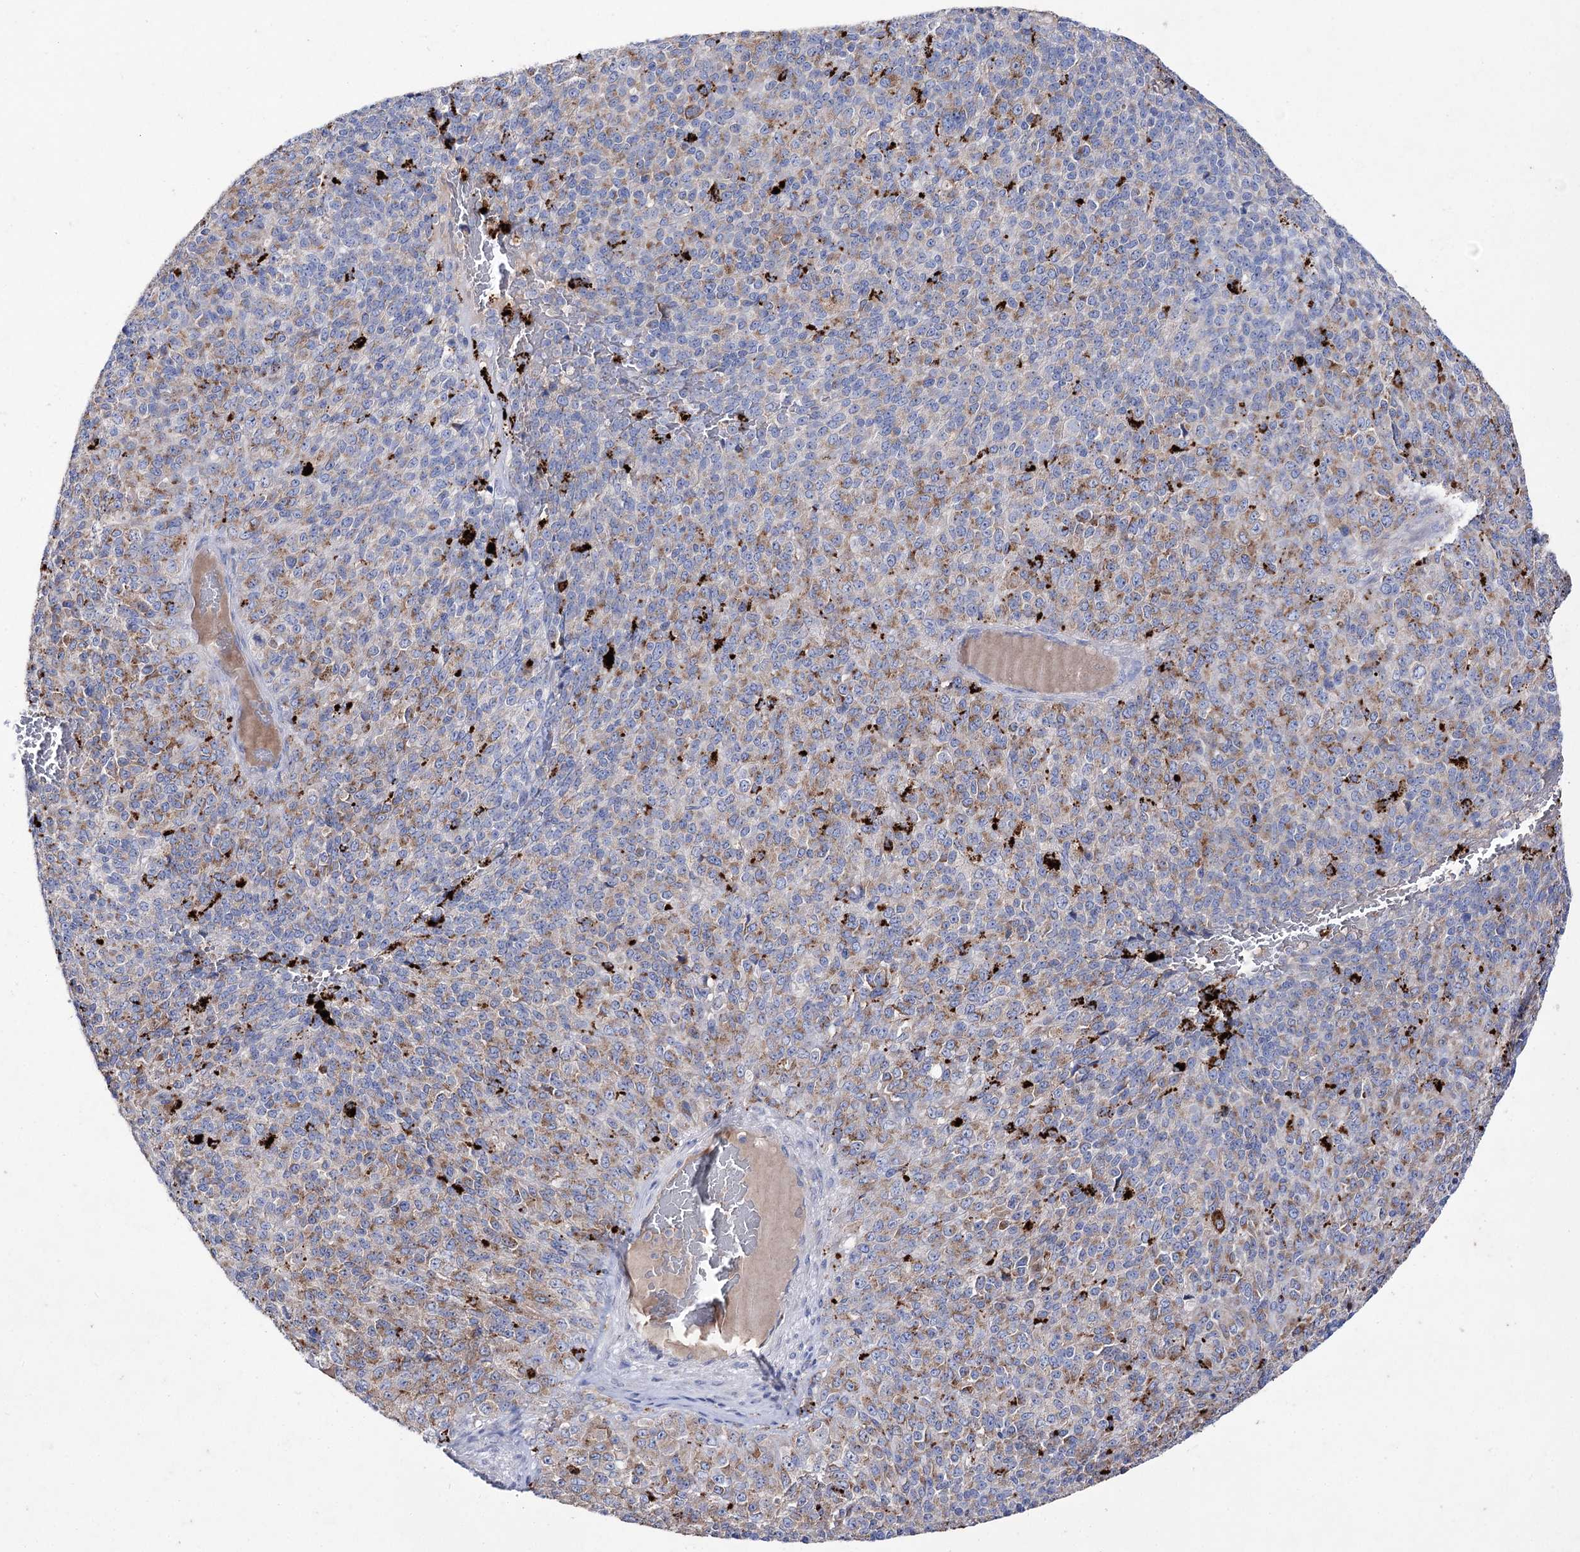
{"staining": {"intensity": "moderate", "quantity": "25%-75%", "location": "cytoplasmic/membranous"}, "tissue": "melanoma", "cell_type": "Tumor cells", "image_type": "cancer", "snomed": [{"axis": "morphology", "description": "Malignant melanoma, Metastatic site"}, {"axis": "topography", "description": "Brain"}], "caption": "Human malignant melanoma (metastatic site) stained for a protein (brown) exhibits moderate cytoplasmic/membranous positive positivity in about 25%-75% of tumor cells.", "gene": "NAGLU", "patient": {"sex": "female", "age": 56}}